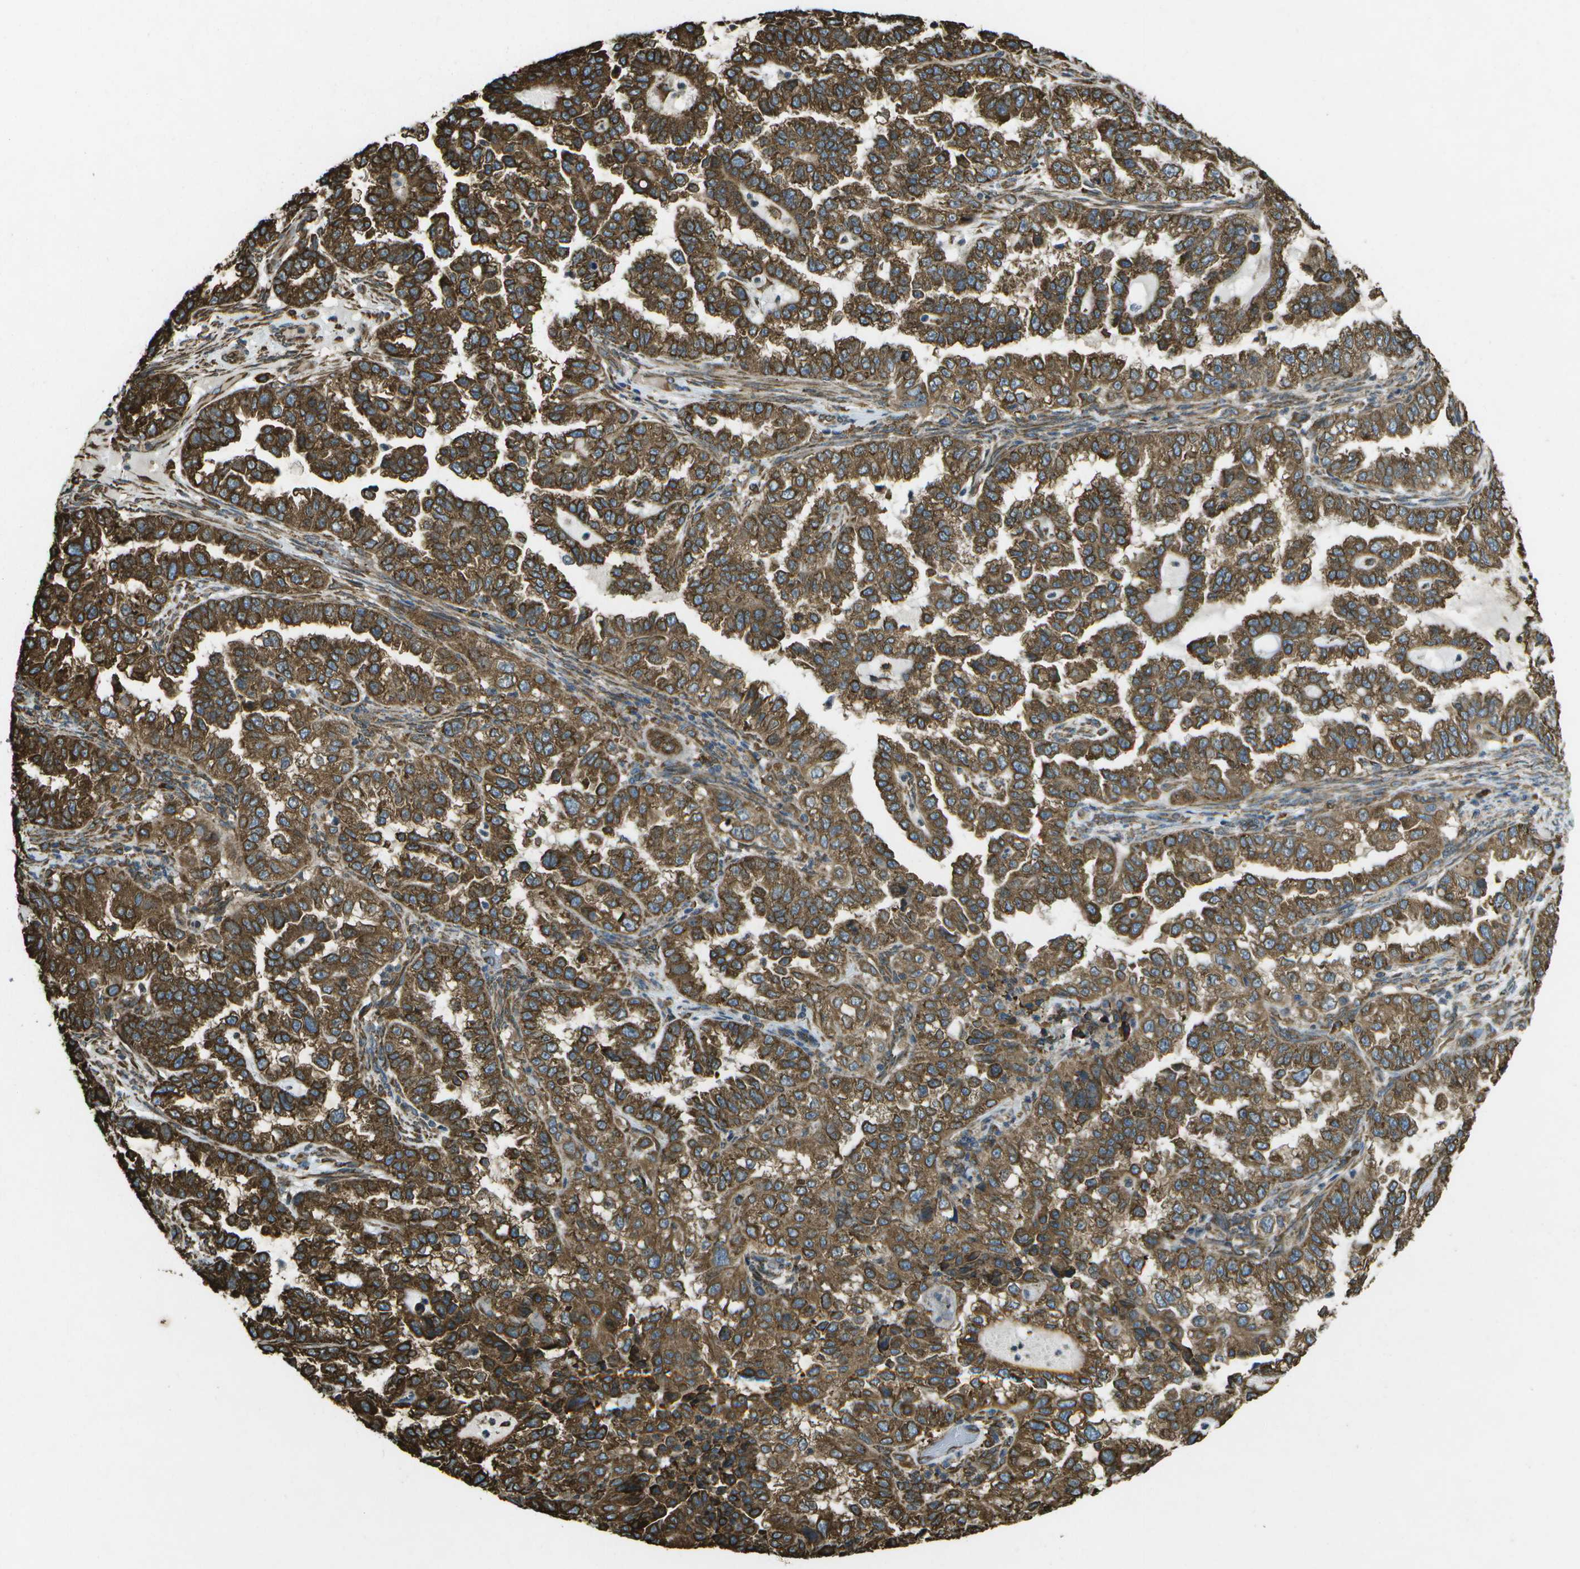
{"staining": {"intensity": "strong", "quantity": ">75%", "location": "cytoplasmic/membranous"}, "tissue": "endometrial cancer", "cell_type": "Tumor cells", "image_type": "cancer", "snomed": [{"axis": "morphology", "description": "Adenocarcinoma, NOS"}, {"axis": "topography", "description": "Endometrium"}], "caption": "A high amount of strong cytoplasmic/membranous expression is appreciated in about >75% of tumor cells in endometrial adenocarcinoma tissue. Nuclei are stained in blue.", "gene": "PDIA4", "patient": {"sex": "female", "age": 85}}